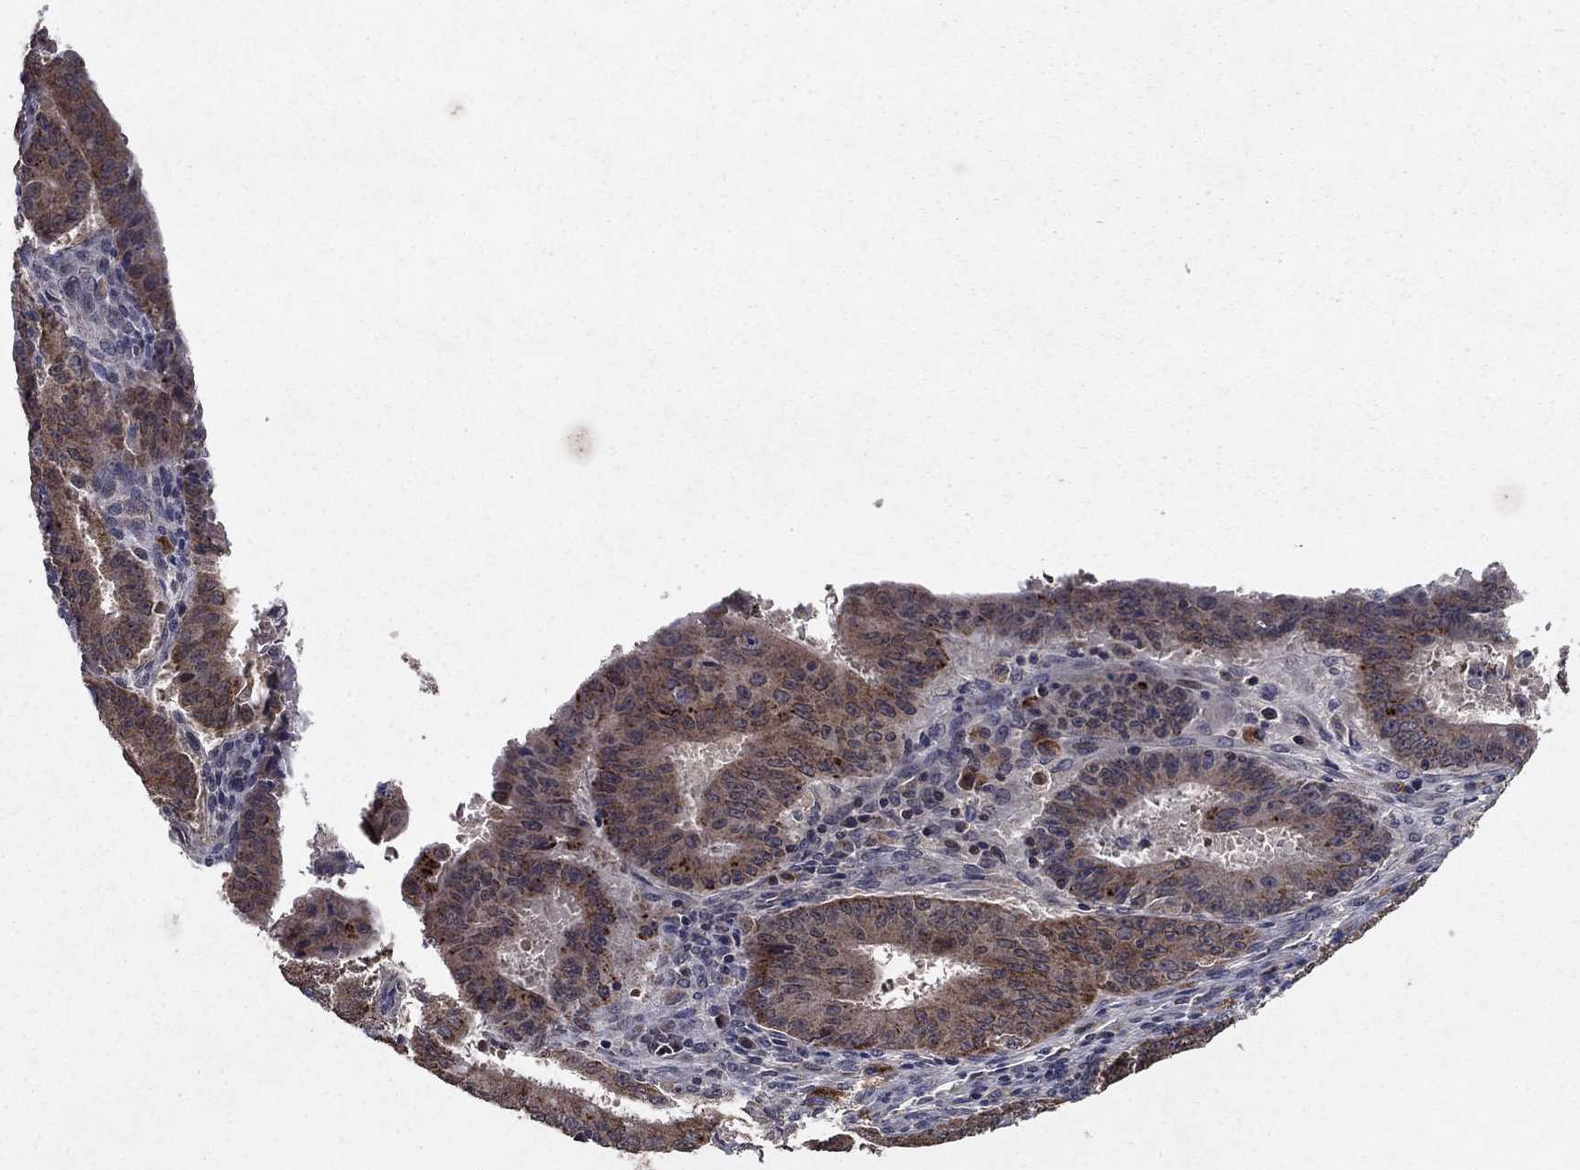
{"staining": {"intensity": "moderate", "quantity": "<25%", "location": "cytoplasmic/membranous"}, "tissue": "ovarian cancer", "cell_type": "Tumor cells", "image_type": "cancer", "snomed": [{"axis": "morphology", "description": "Carcinoma, endometroid"}, {"axis": "topography", "description": "Ovary"}], "caption": "The immunohistochemical stain shows moderate cytoplasmic/membranous positivity in tumor cells of endometroid carcinoma (ovarian) tissue.", "gene": "DHRS1", "patient": {"sex": "female", "age": 42}}